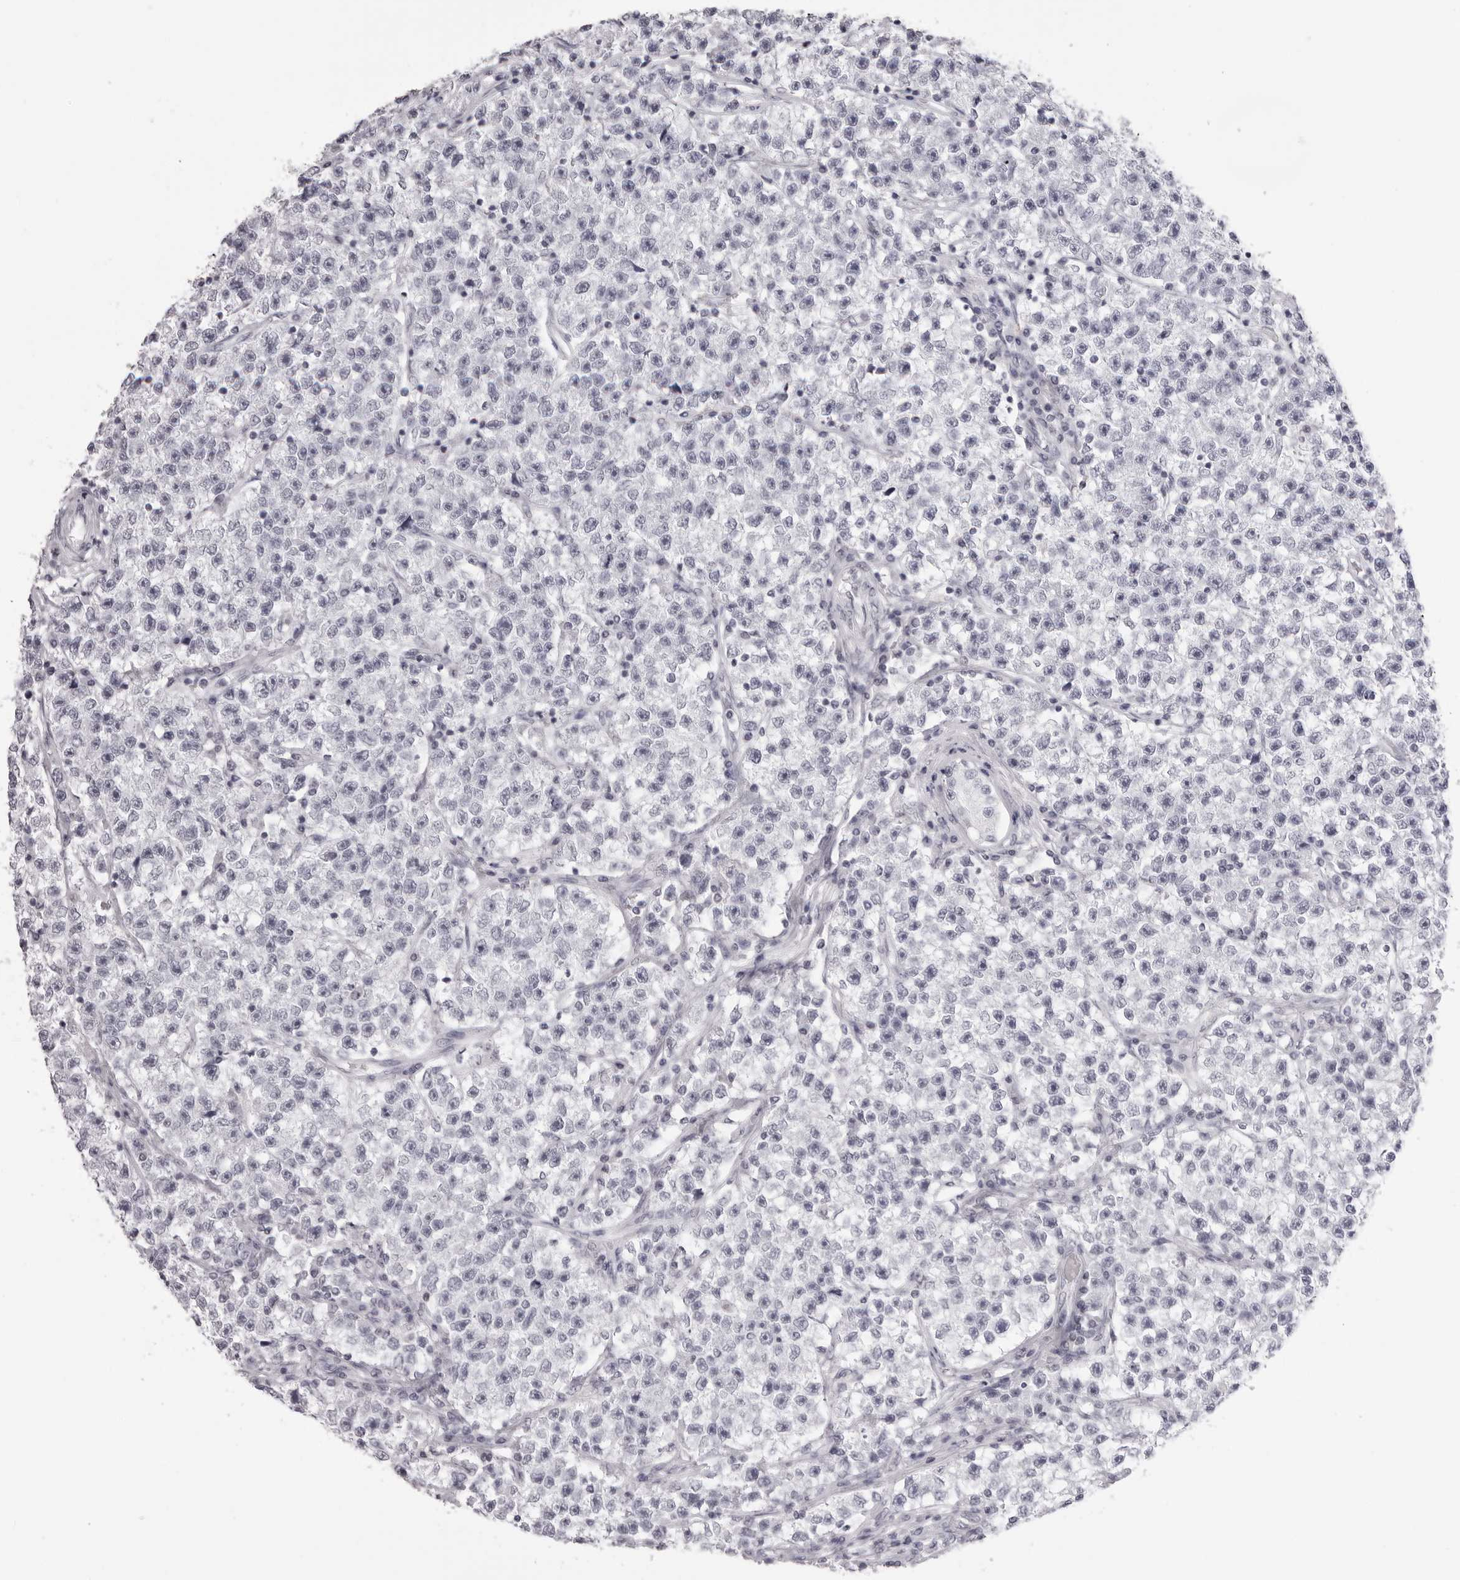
{"staining": {"intensity": "negative", "quantity": "none", "location": "none"}, "tissue": "testis cancer", "cell_type": "Tumor cells", "image_type": "cancer", "snomed": [{"axis": "morphology", "description": "Seminoma, NOS"}, {"axis": "topography", "description": "Testis"}], "caption": "Immunohistochemical staining of human seminoma (testis) reveals no significant staining in tumor cells.", "gene": "MAFK", "patient": {"sex": "male", "age": 22}}